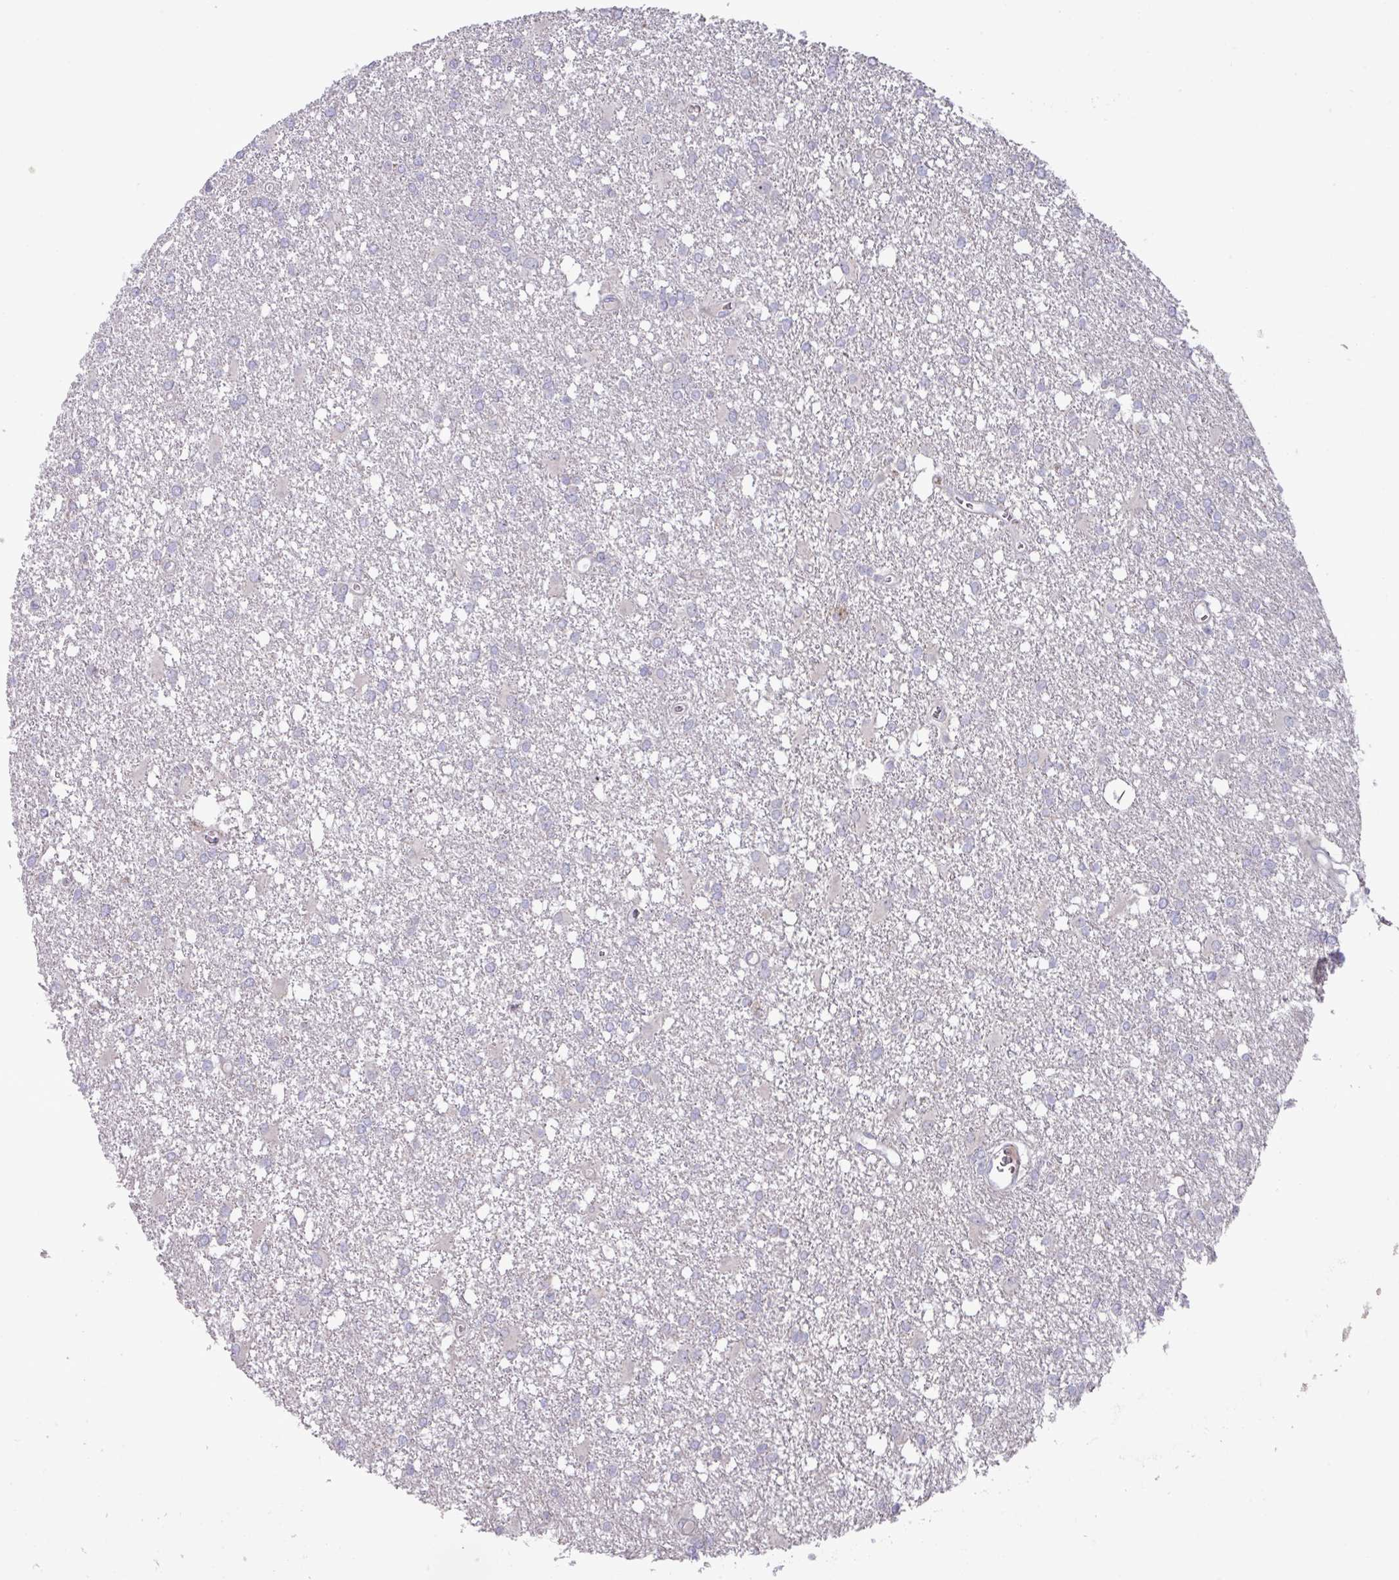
{"staining": {"intensity": "negative", "quantity": "none", "location": "none"}, "tissue": "glioma", "cell_type": "Tumor cells", "image_type": "cancer", "snomed": [{"axis": "morphology", "description": "Glioma, malignant, High grade"}, {"axis": "topography", "description": "Brain"}], "caption": "Immunohistochemistry (IHC) micrograph of malignant glioma (high-grade) stained for a protein (brown), which displays no positivity in tumor cells.", "gene": "MT-ND4", "patient": {"sex": "male", "age": 48}}